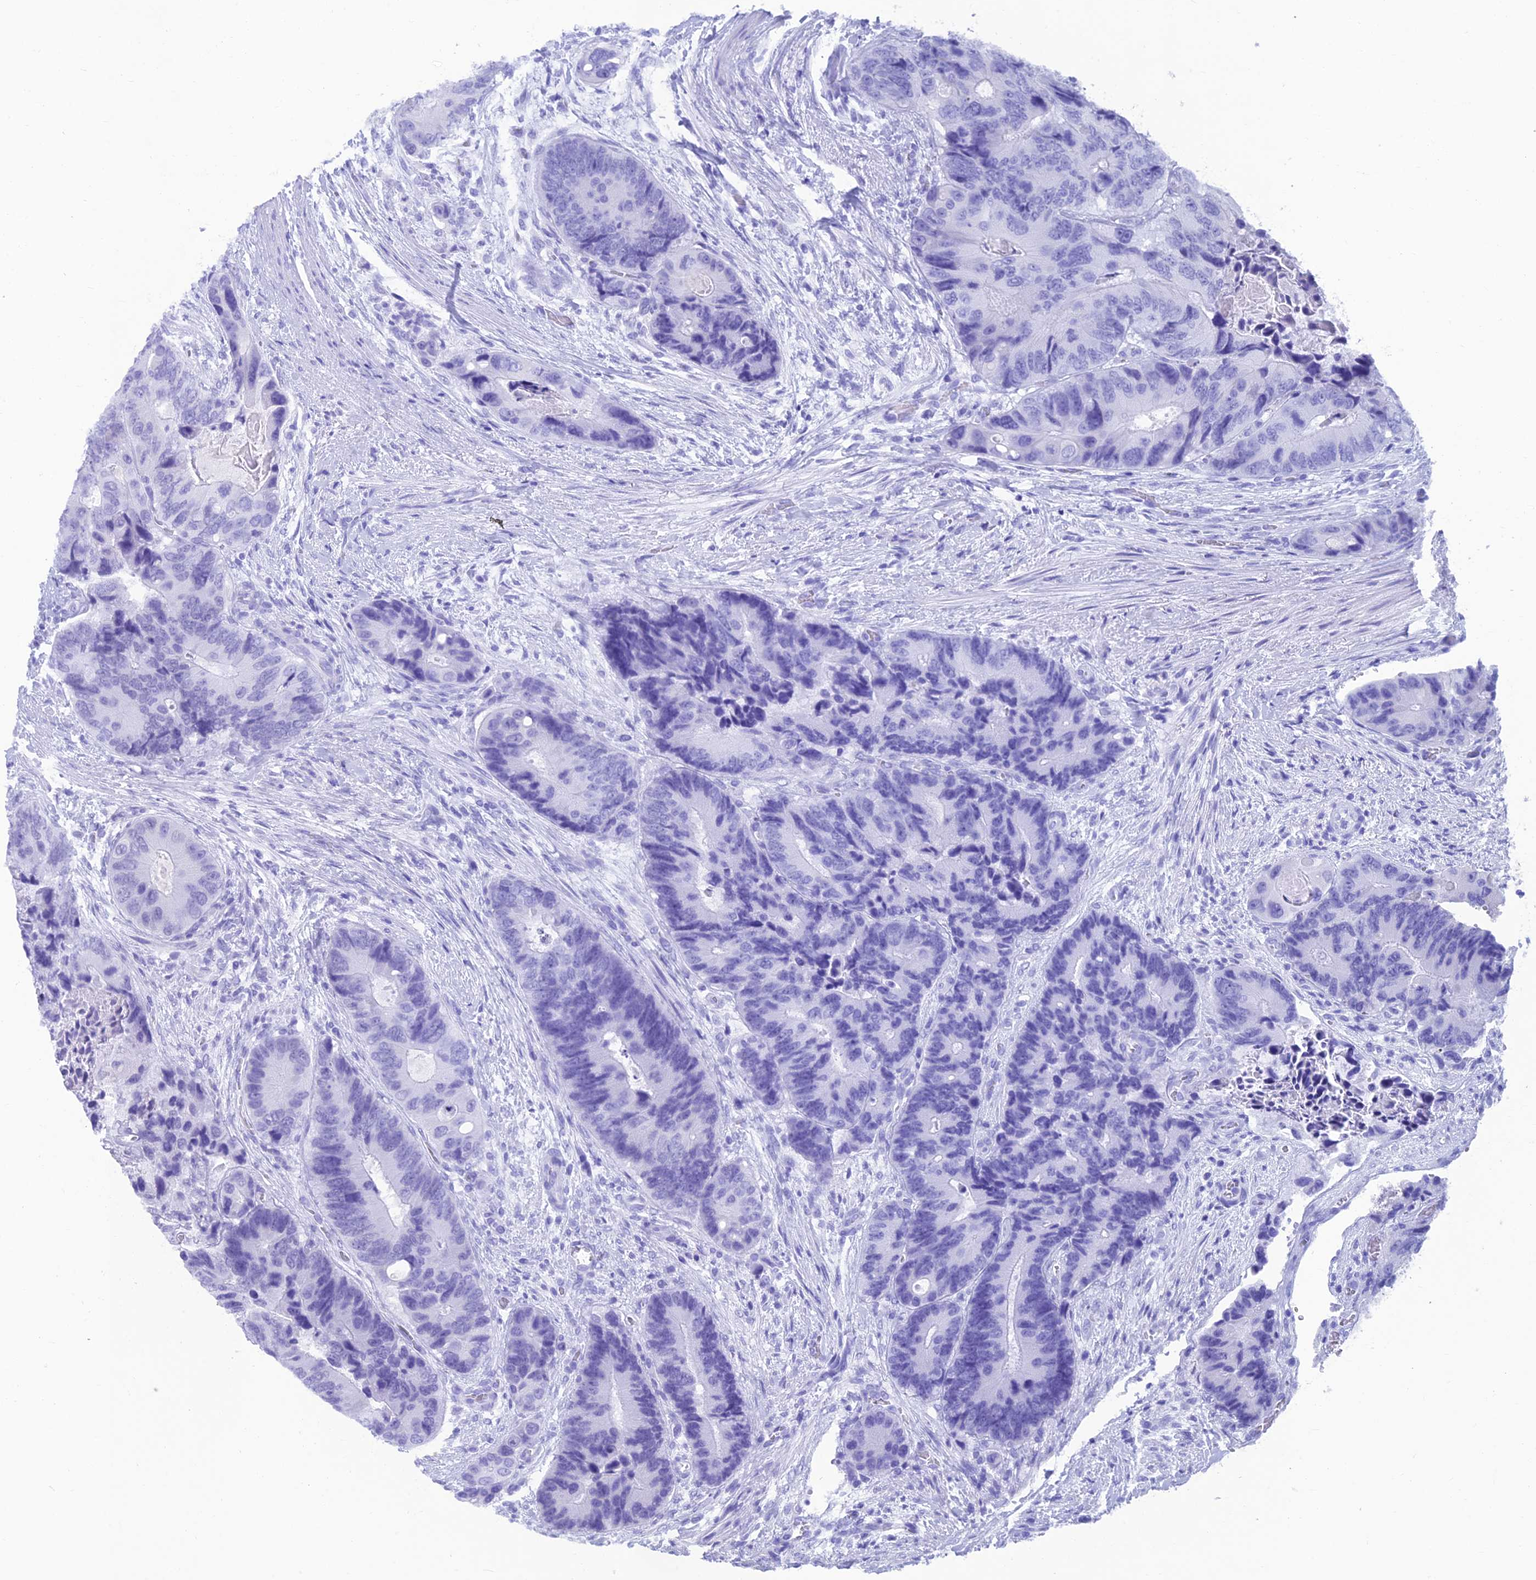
{"staining": {"intensity": "negative", "quantity": "none", "location": "none"}, "tissue": "colorectal cancer", "cell_type": "Tumor cells", "image_type": "cancer", "snomed": [{"axis": "morphology", "description": "Adenocarcinoma, NOS"}, {"axis": "topography", "description": "Colon"}], "caption": "High power microscopy micrograph of an immunohistochemistry (IHC) image of colorectal cancer (adenocarcinoma), revealing no significant staining in tumor cells.", "gene": "KIAA1191", "patient": {"sex": "male", "age": 84}}